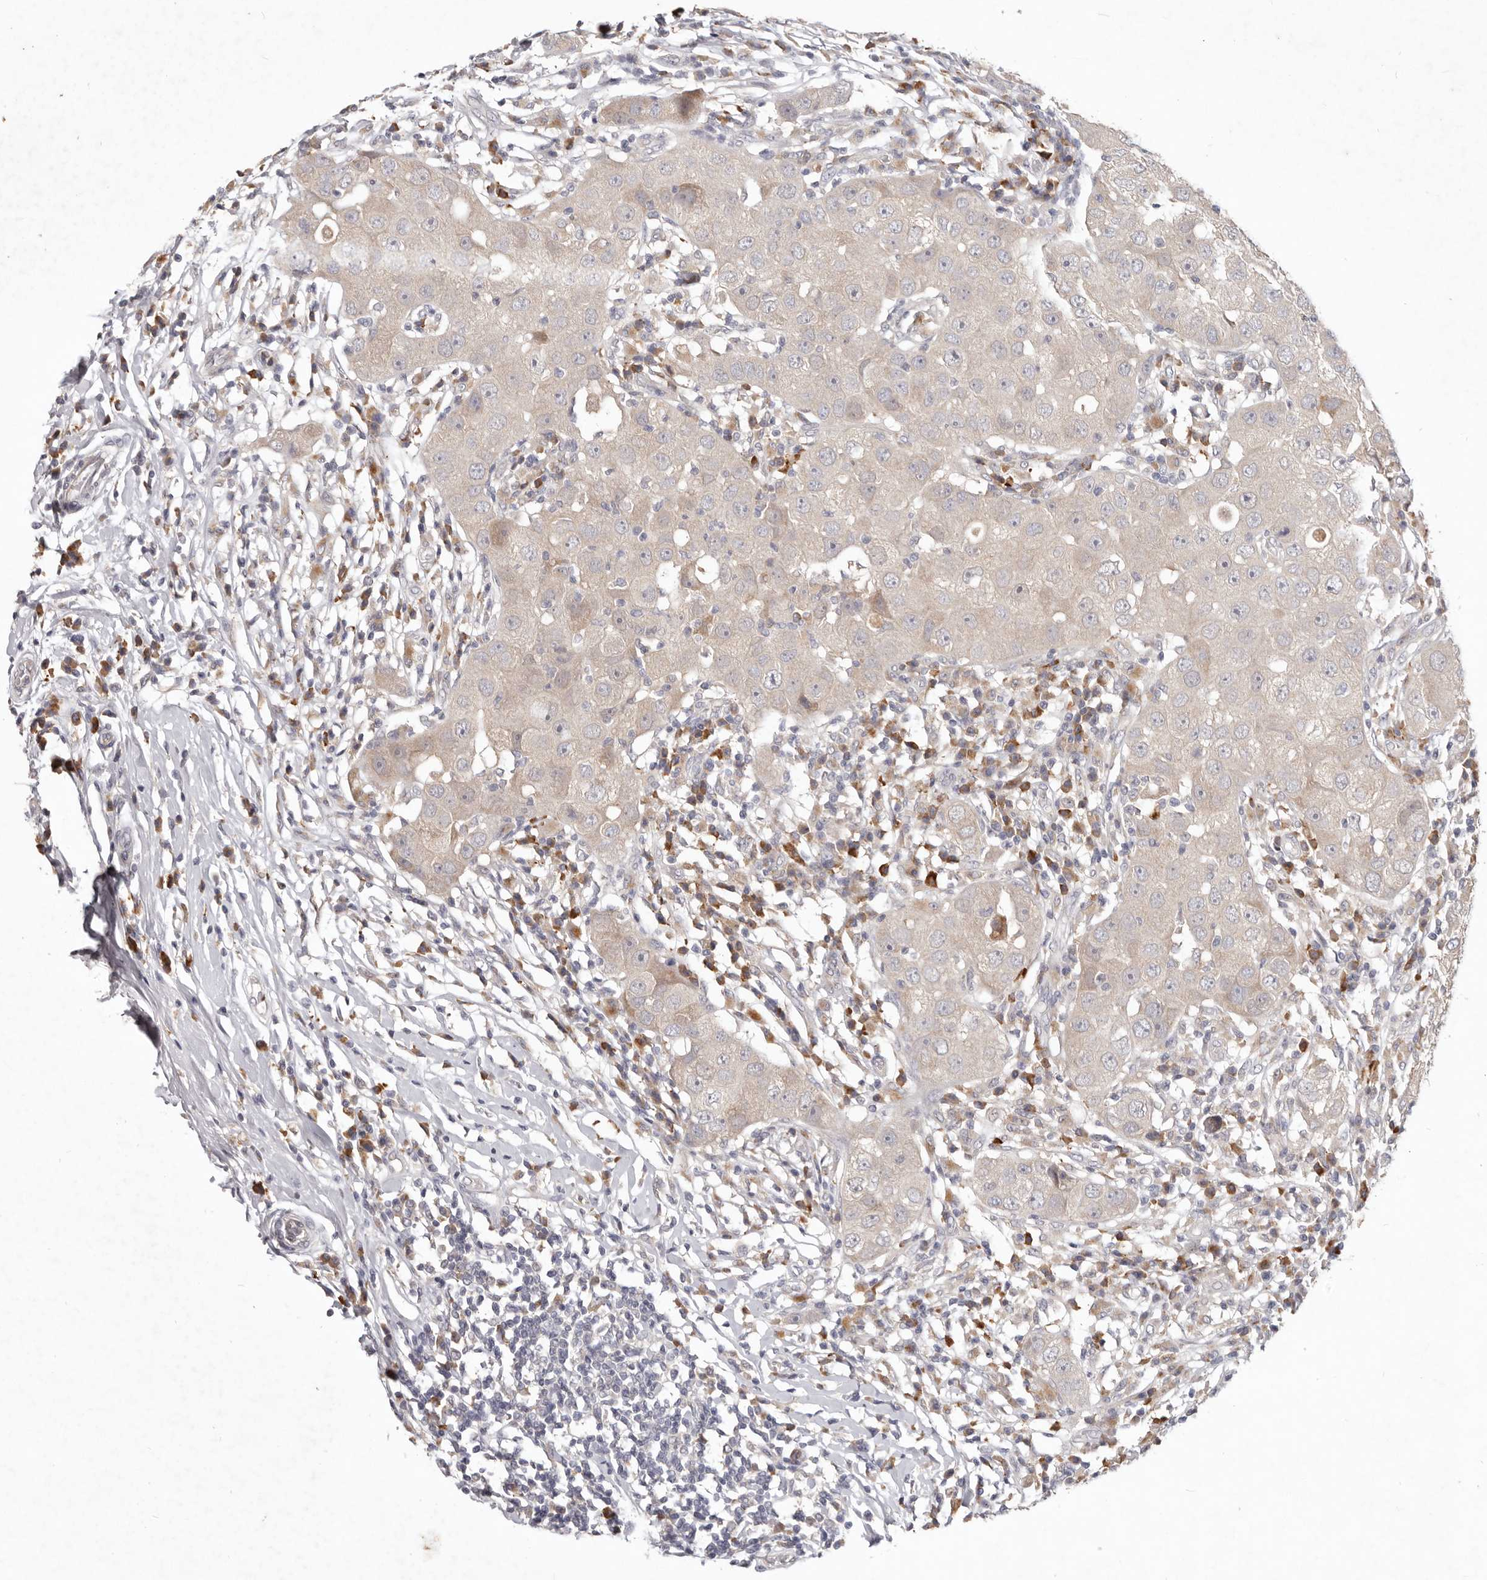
{"staining": {"intensity": "weak", "quantity": "<25%", "location": "cytoplasmic/membranous"}, "tissue": "breast cancer", "cell_type": "Tumor cells", "image_type": "cancer", "snomed": [{"axis": "morphology", "description": "Duct carcinoma"}, {"axis": "topography", "description": "Breast"}], "caption": "Tumor cells are negative for brown protein staining in intraductal carcinoma (breast).", "gene": "WDR77", "patient": {"sex": "female", "age": 27}}